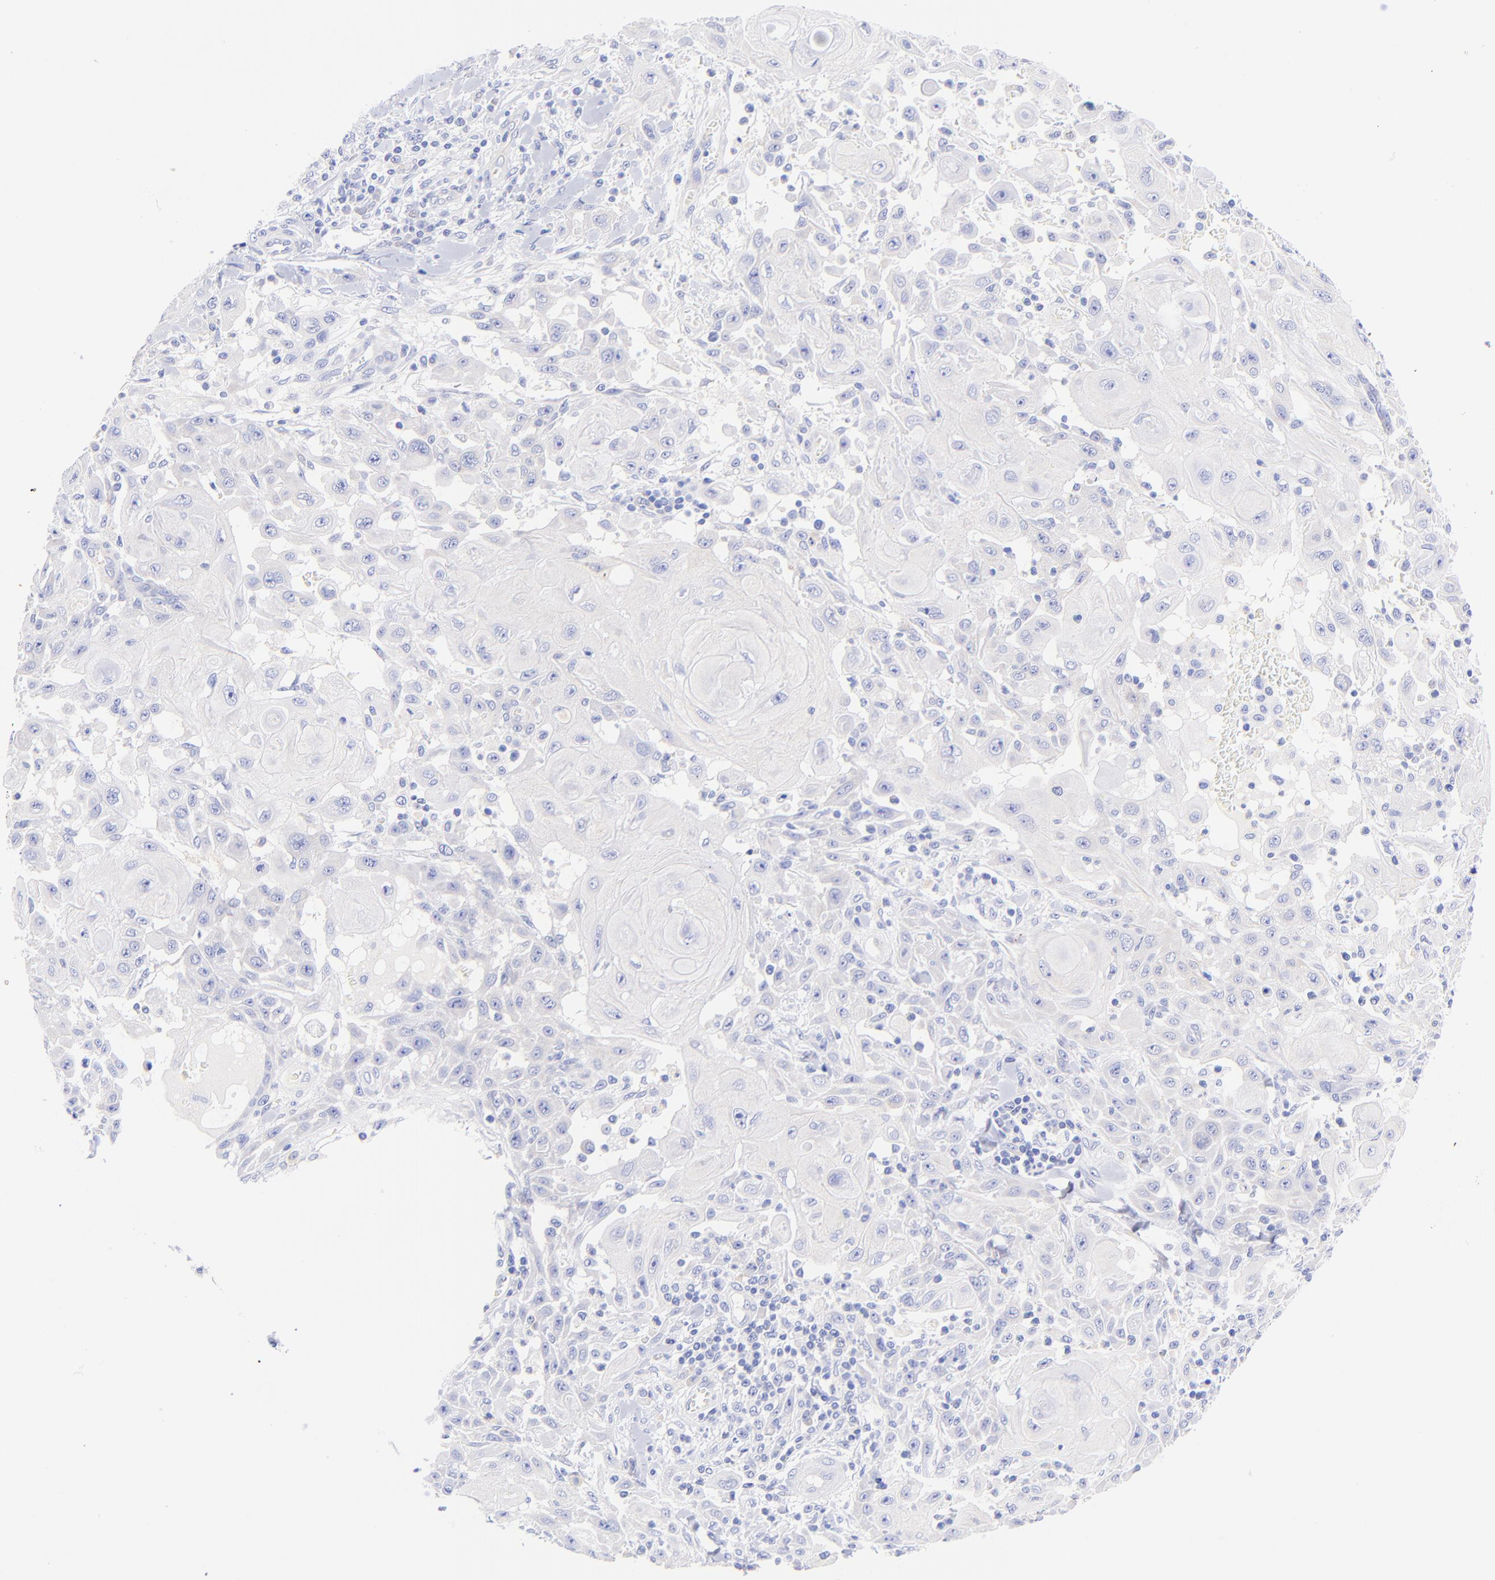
{"staining": {"intensity": "negative", "quantity": "none", "location": "none"}, "tissue": "skin cancer", "cell_type": "Tumor cells", "image_type": "cancer", "snomed": [{"axis": "morphology", "description": "Squamous cell carcinoma, NOS"}, {"axis": "topography", "description": "Skin"}], "caption": "Squamous cell carcinoma (skin) was stained to show a protein in brown. There is no significant expression in tumor cells. (Immunohistochemistry, brightfield microscopy, high magnification).", "gene": "GPHN", "patient": {"sex": "male", "age": 24}}